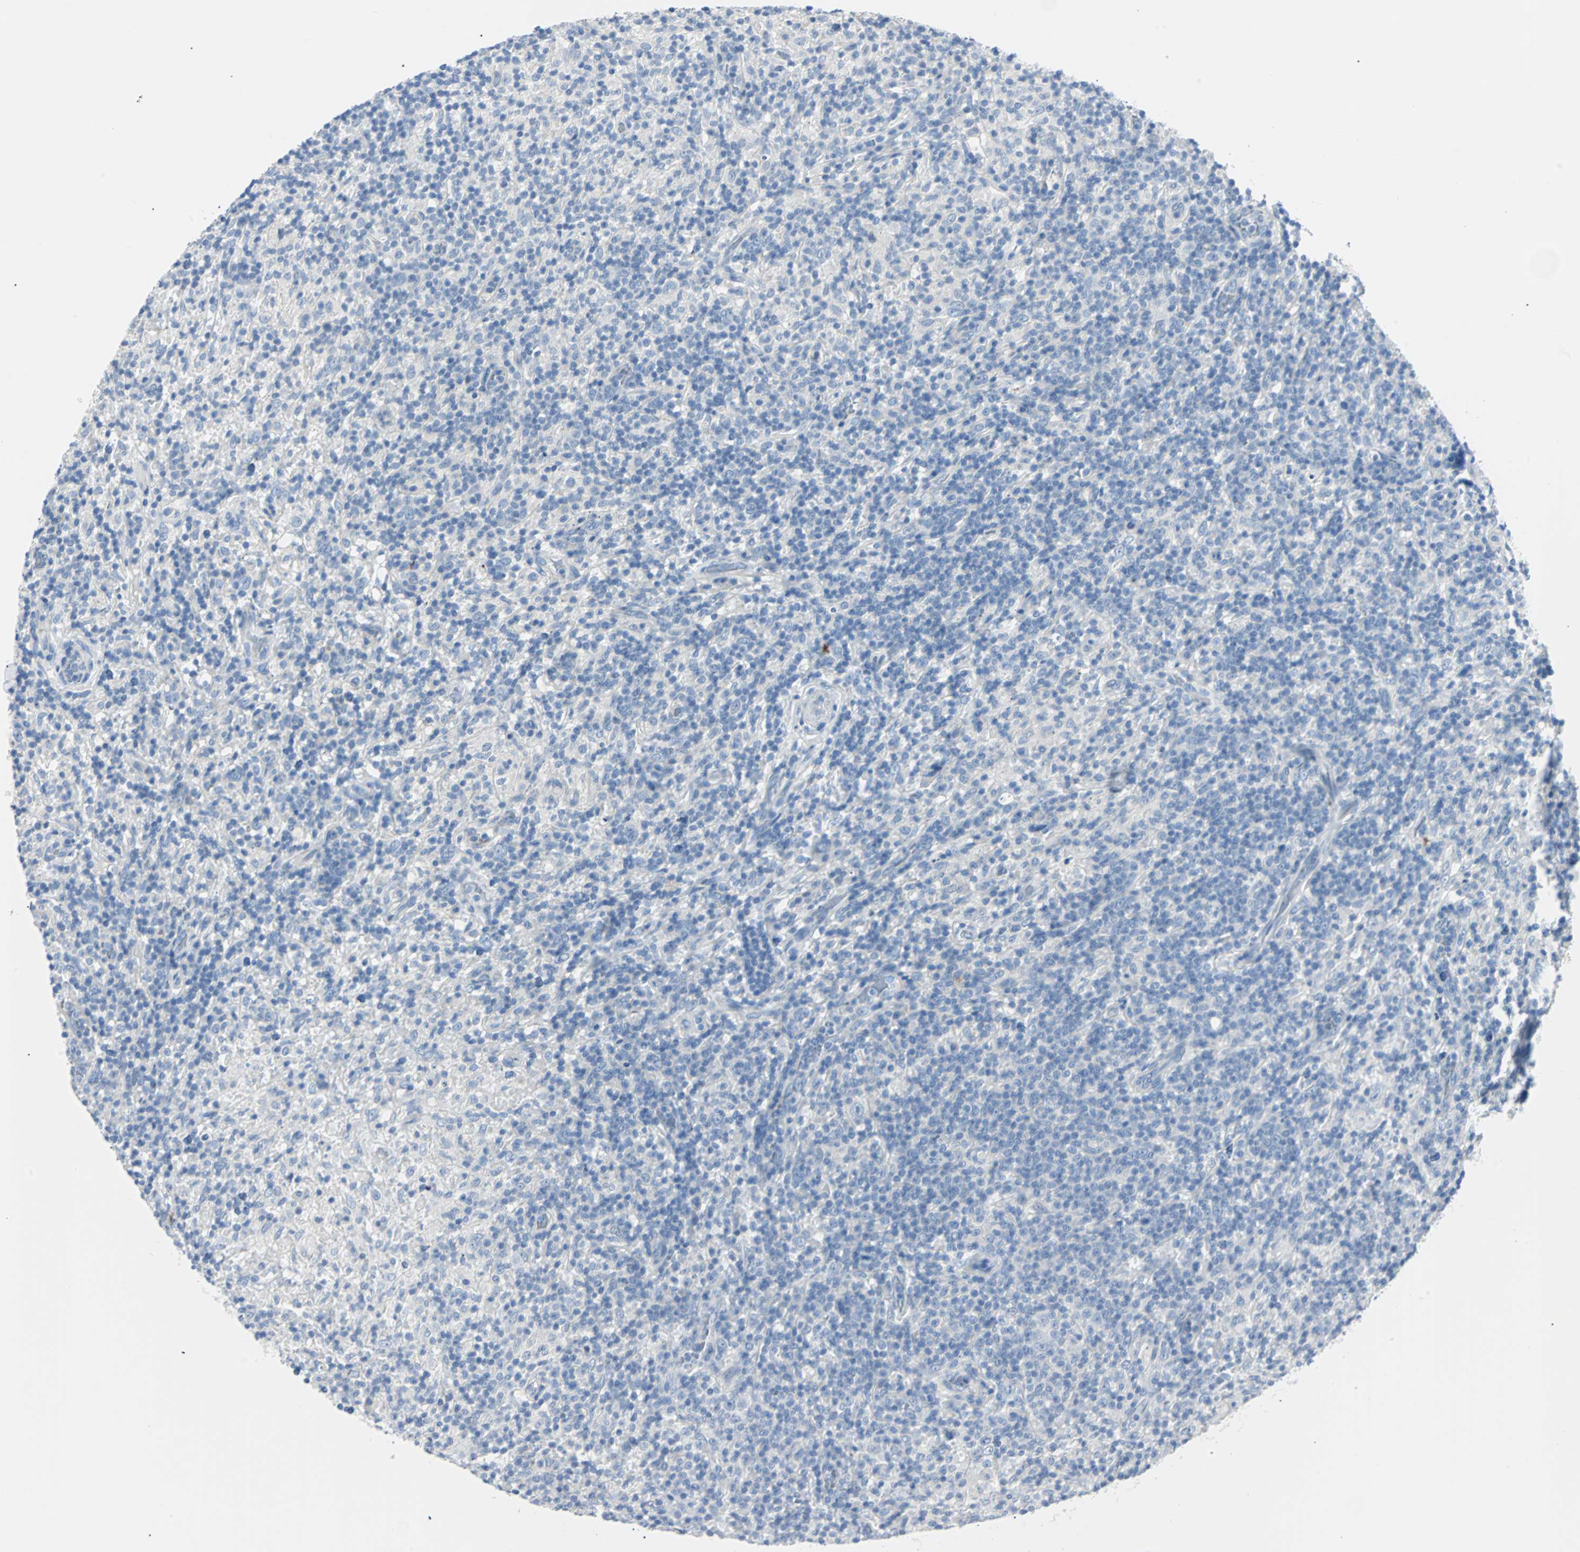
{"staining": {"intensity": "negative", "quantity": "none", "location": "none"}, "tissue": "lymphoma", "cell_type": "Tumor cells", "image_type": "cancer", "snomed": [{"axis": "morphology", "description": "Hodgkin's disease, NOS"}, {"axis": "topography", "description": "Lymph node"}], "caption": "High power microscopy photomicrograph of an immunohistochemistry histopathology image of Hodgkin's disease, revealing no significant staining in tumor cells.", "gene": "RASA1", "patient": {"sex": "male", "age": 70}}